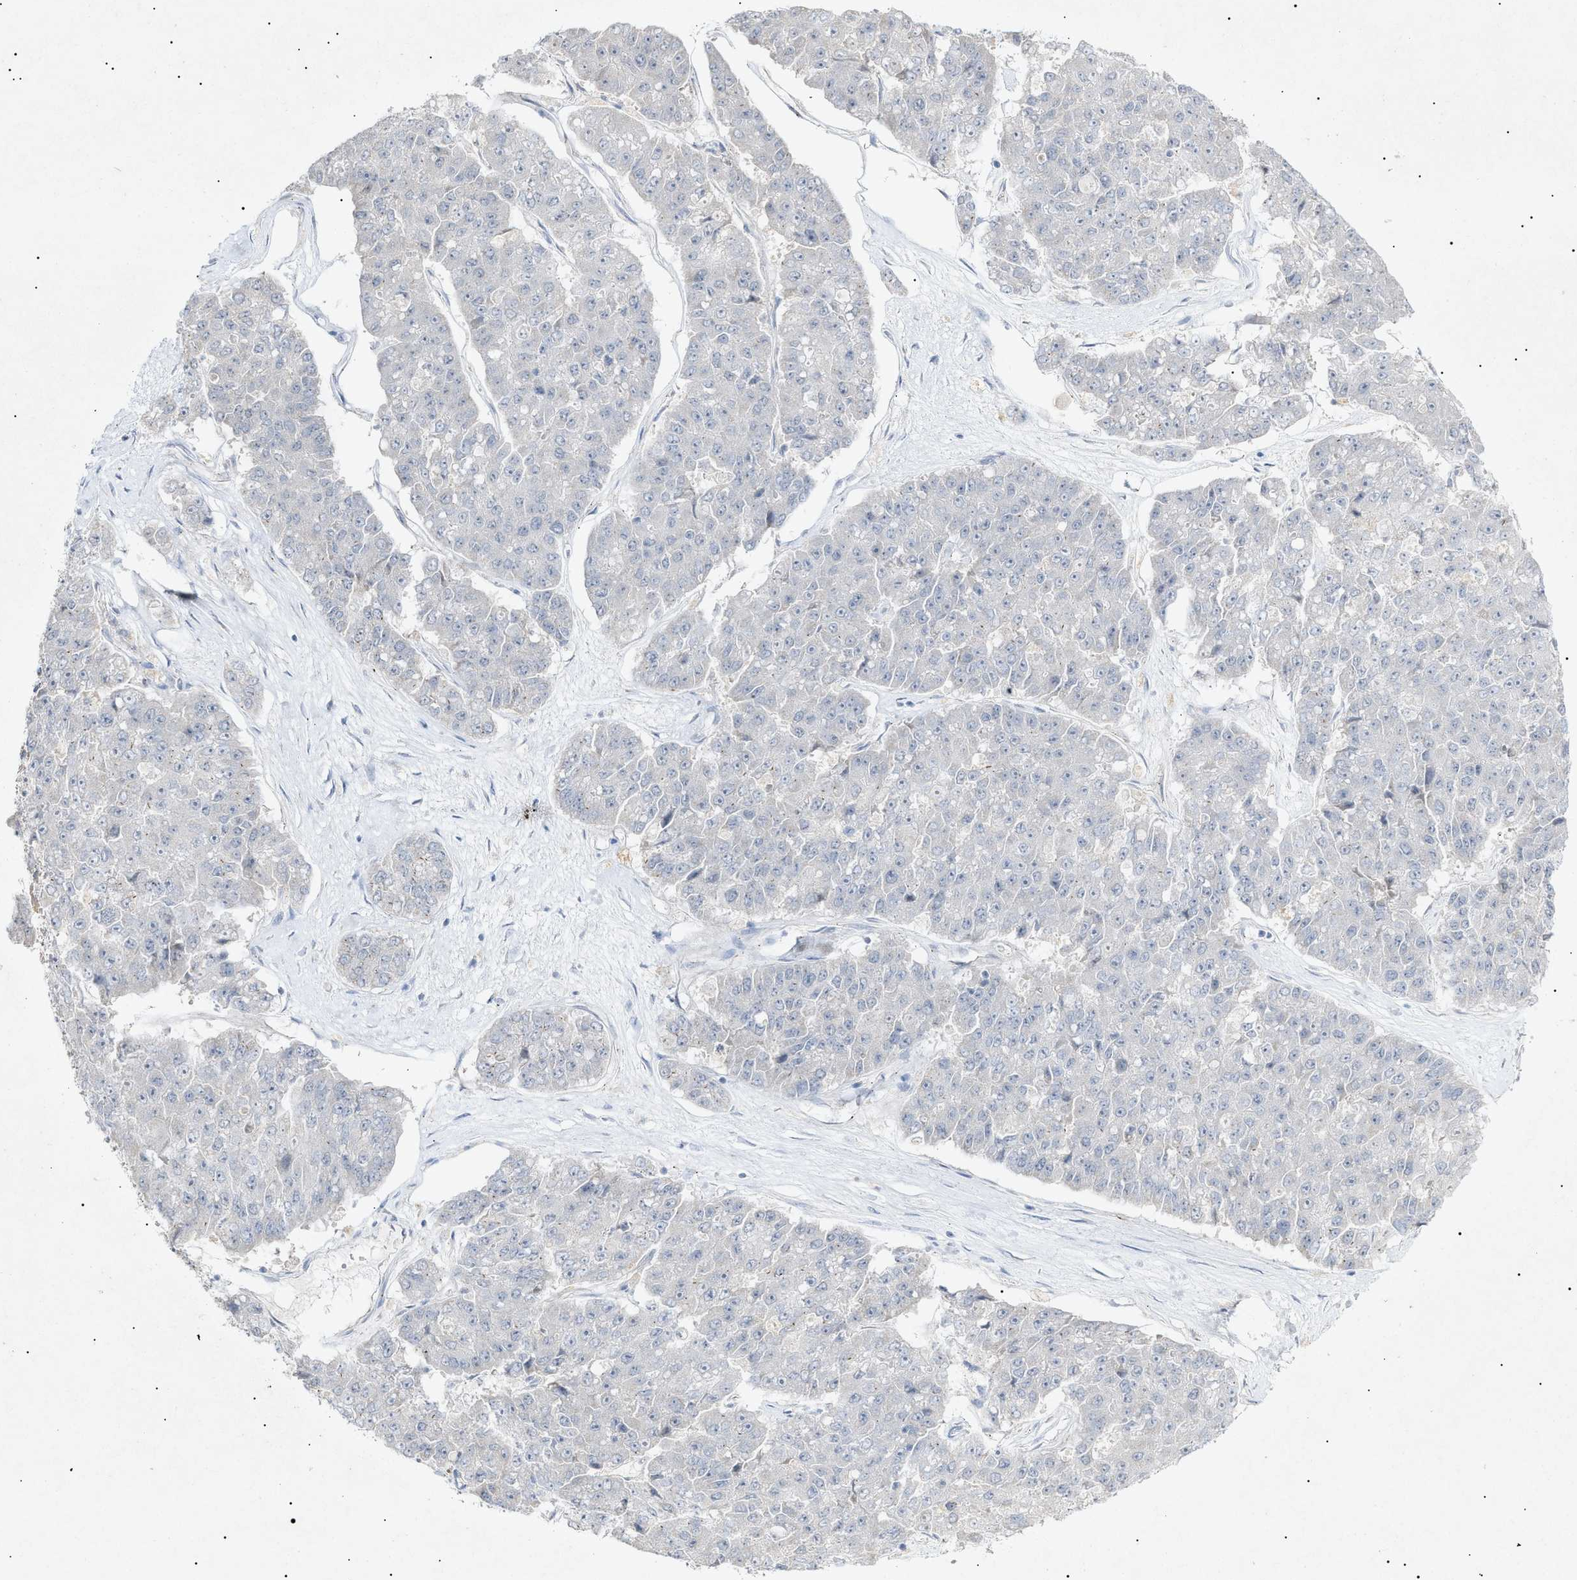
{"staining": {"intensity": "negative", "quantity": "none", "location": "none"}, "tissue": "pancreatic cancer", "cell_type": "Tumor cells", "image_type": "cancer", "snomed": [{"axis": "morphology", "description": "Adenocarcinoma, NOS"}, {"axis": "topography", "description": "Pancreas"}], "caption": "High magnification brightfield microscopy of pancreatic adenocarcinoma stained with DAB (brown) and counterstained with hematoxylin (blue): tumor cells show no significant expression. The staining is performed using DAB brown chromogen with nuclei counter-stained in using hematoxylin.", "gene": "SLC25A31", "patient": {"sex": "male", "age": 50}}